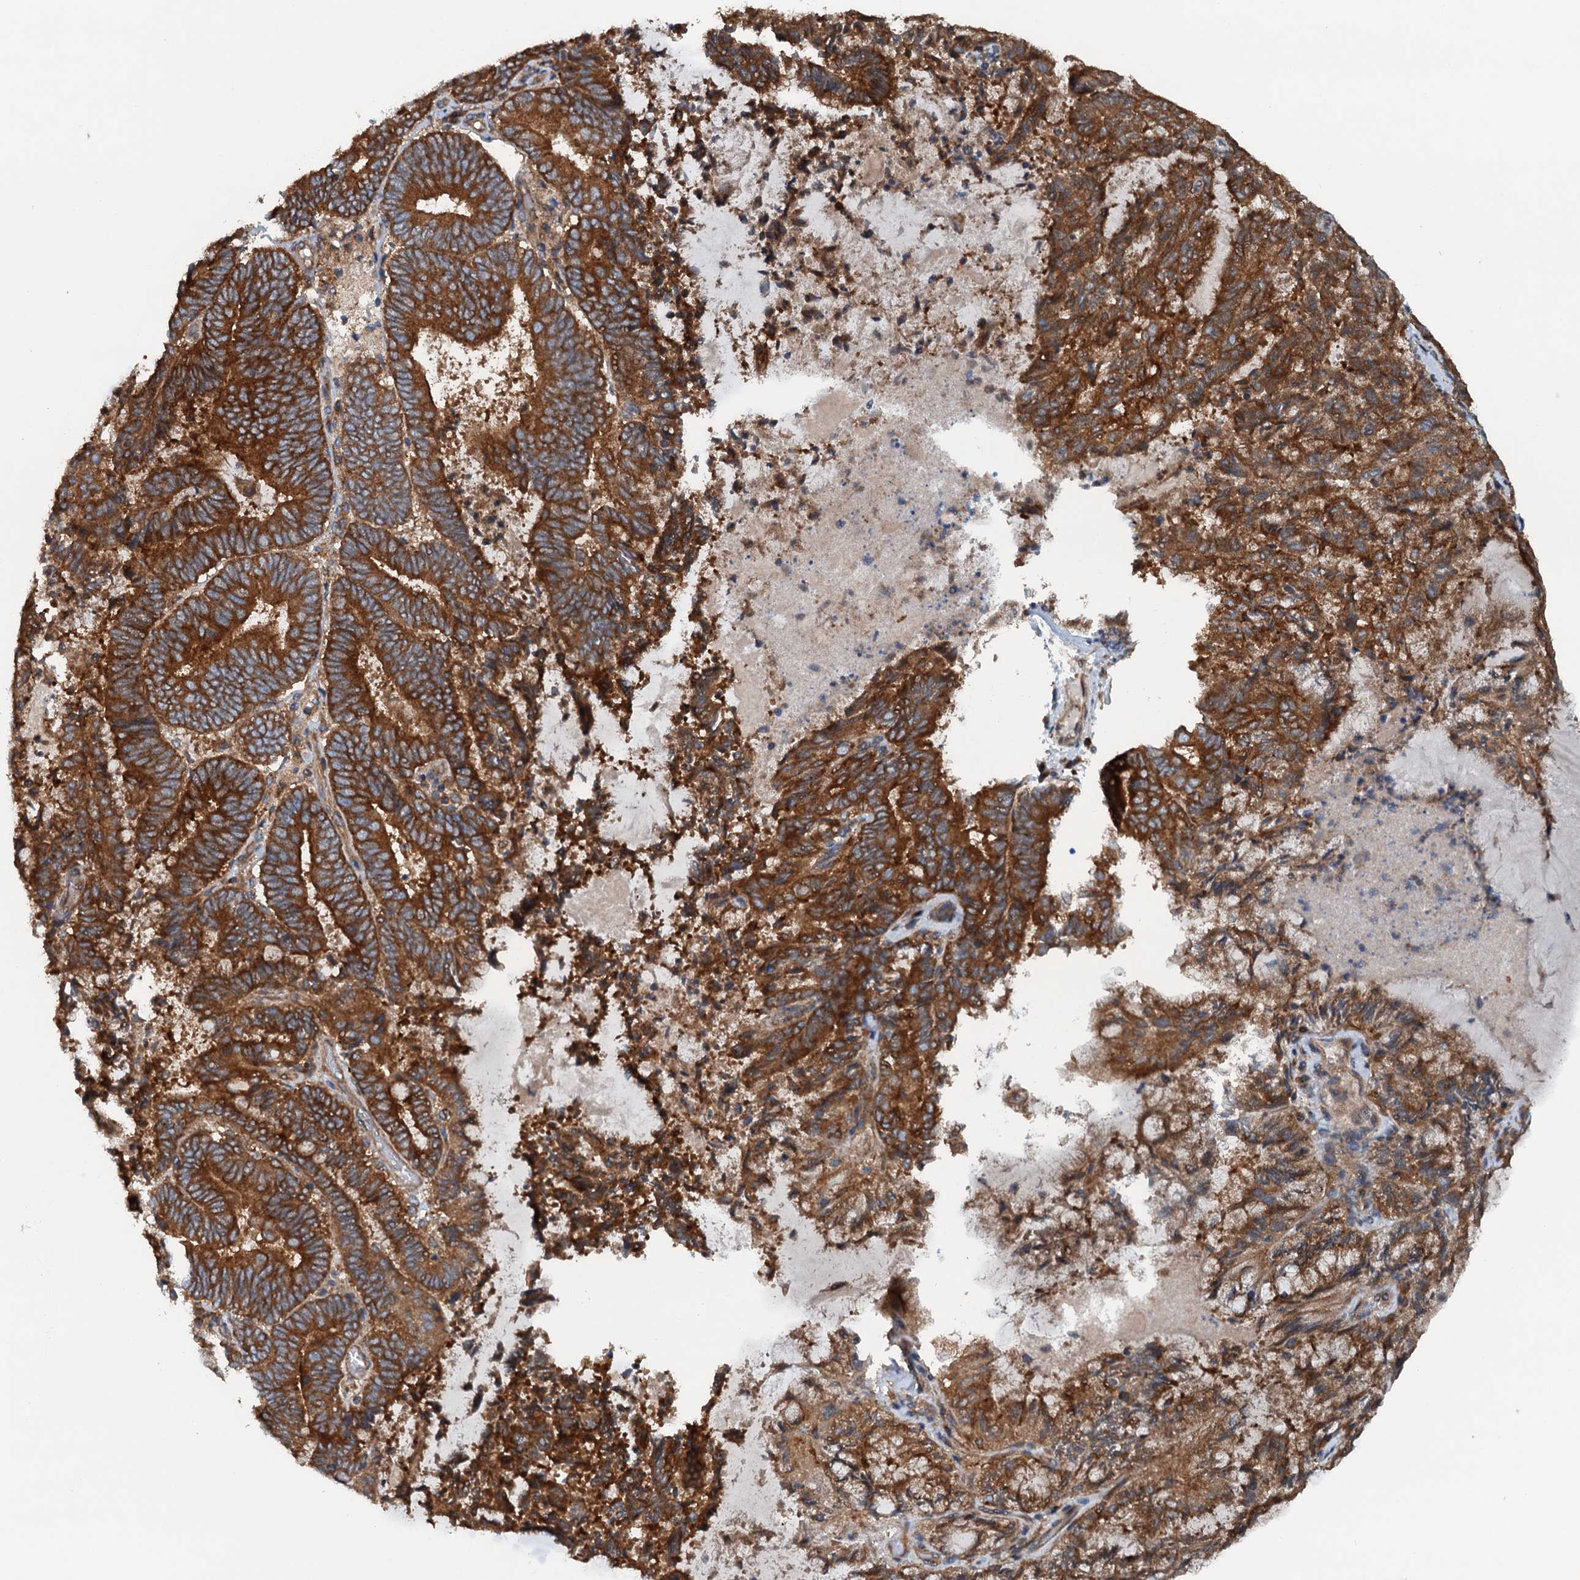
{"staining": {"intensity": "strong", "quantity": ">75%", "location": "cytoplasmic/membranous"}, "tissue": "endometrial cancer", "cell_type": "Tumor cells", "image_type": "cancer", "snomed": [{"axis": "morphology", "description": "Adenocarcinoma, NOS"}, {"axis": "topography", "description": "Endometrium"}], "caption": "Immunohistochemical staining of endometrial cancer (adenocarcinoma) shows strong cytoplasmic/membranous protein expression in approximately >75% of tumor cells. The staining is performed using DAB brown chromogen to label protein expression. The nuclei are counter-stained blue using hematoxylin.", "gene": "COG3", "patient": {"sex": "female", "age": 80}}